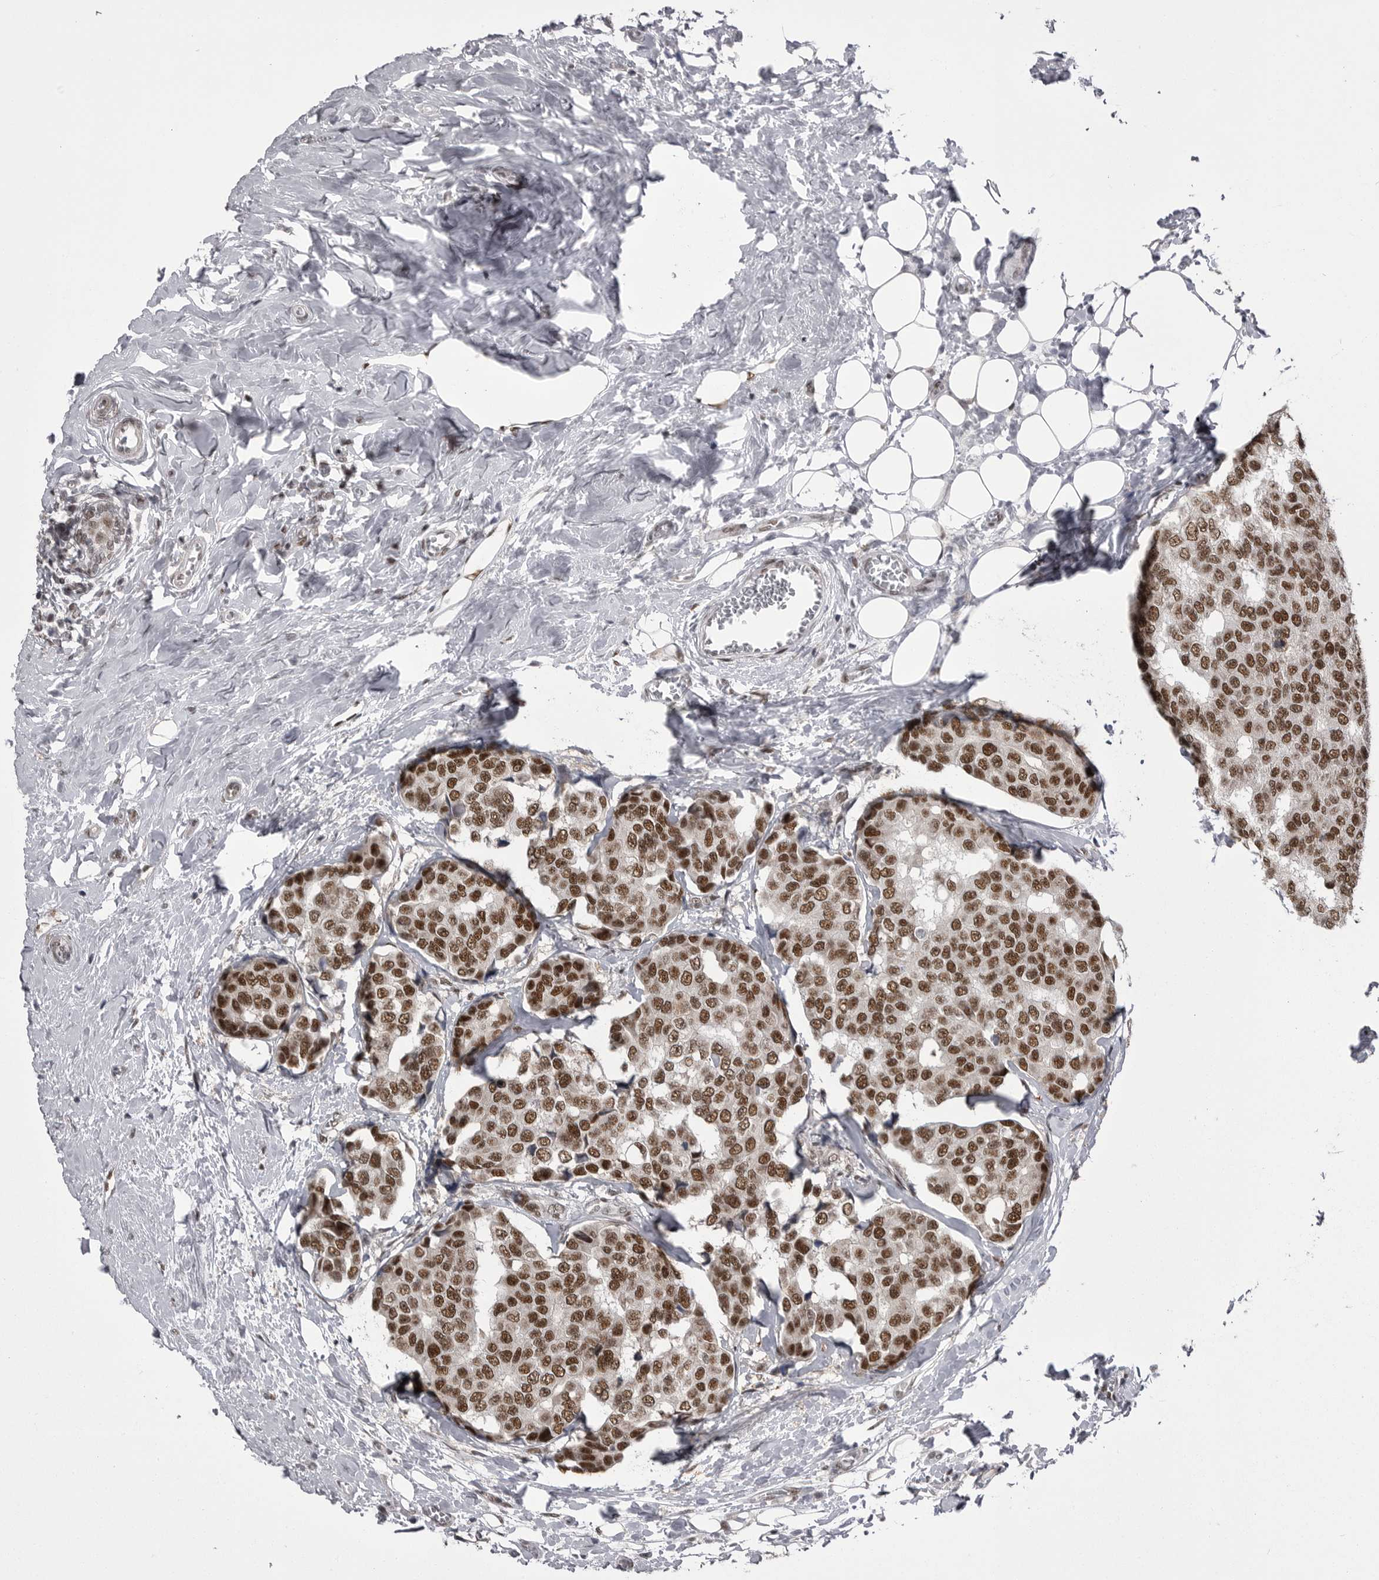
{"staining": {"intensity": "strong", "quantity": ">75%", "location": "nuclear"}, "tissue": "breast cancer", "cell_type": "Tumor cells", "image_type": "cancer", "snomed": [{"axis": "morphology", "description": "Normal tissue, NOS"}, {"axis": "morphology", "description": "Duct carcinoma"}, {"axis": "topography", "description": "Breast"}], "caption": "Breast cancer (invasive ductal carcinoma) stained for a protein reveals strong nuclear positivity in tumor cells. (Stains: DAB in brown, nuclei in blue, Microscopy: brightfield microscopy at high magnification).", "gene": "MEPCE", "patient": {"sex": "female", "age": 43}}